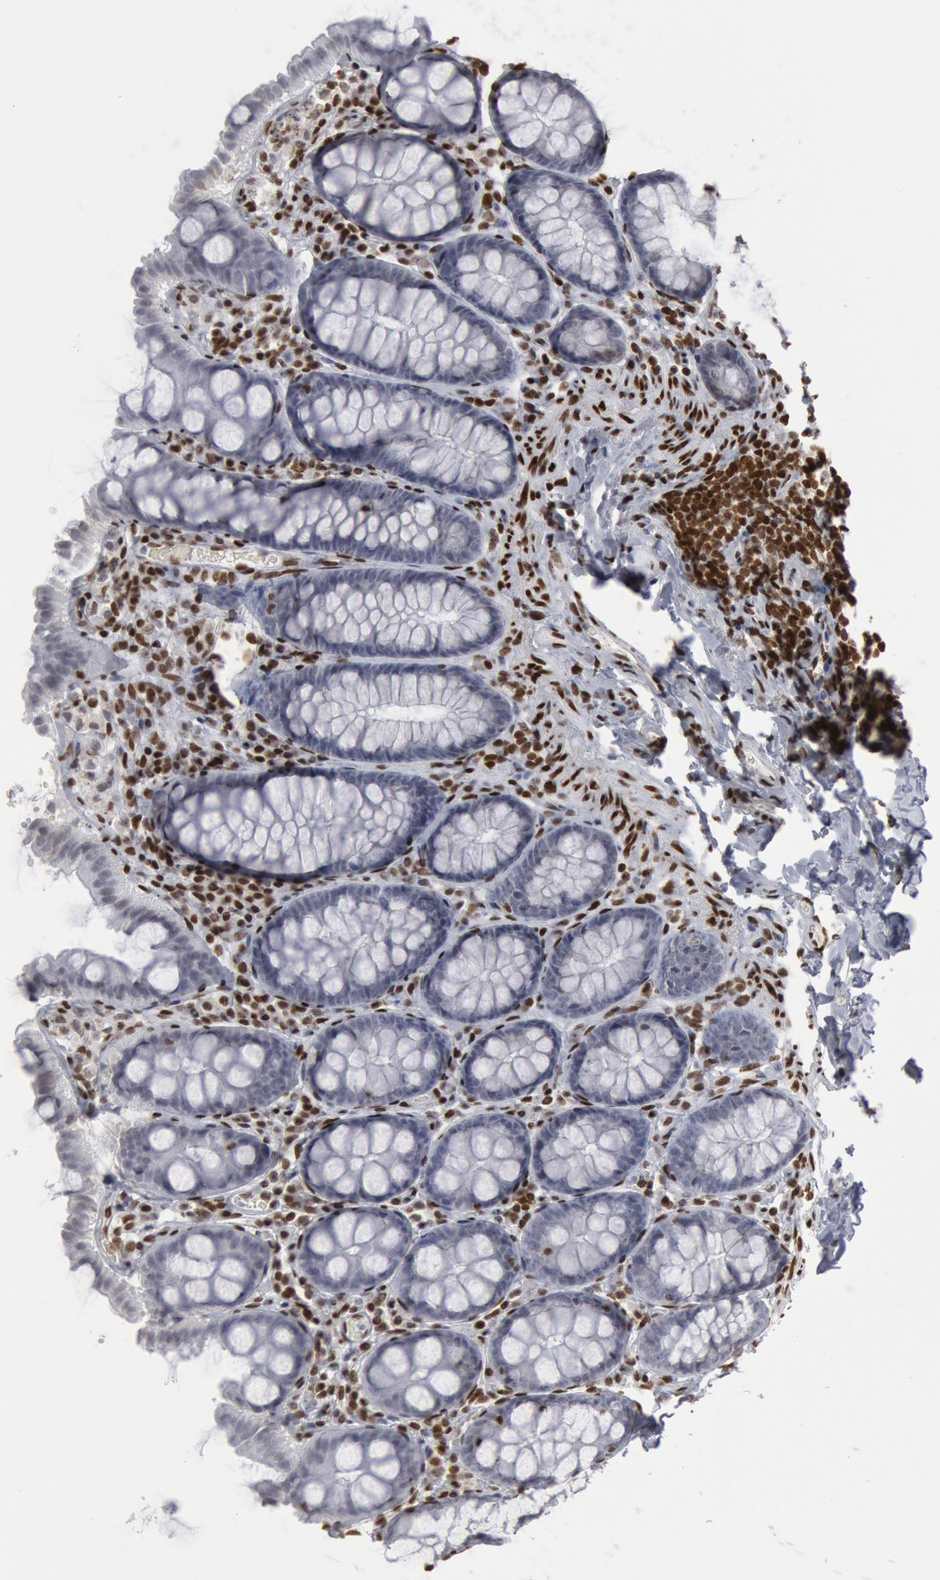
{"staining": {"intensity": "moderate", "quantity": ">75%", "location": "nuclear"}, "tissue": "colon", "cell_type": "Endothelial cells", "image_type": "normal", "snomed": [{"axis": "morphology", "description": "Normal tissue, NOS"}, {"axis": "topography", "description": "Colon"}], "caption": "Protein staining by IHC exhibits moderate nuclear staining in about >75% of endothelial cells in normal colon.", "gene": "MECP2", "patient": {"sex": "female", "age": 61}}